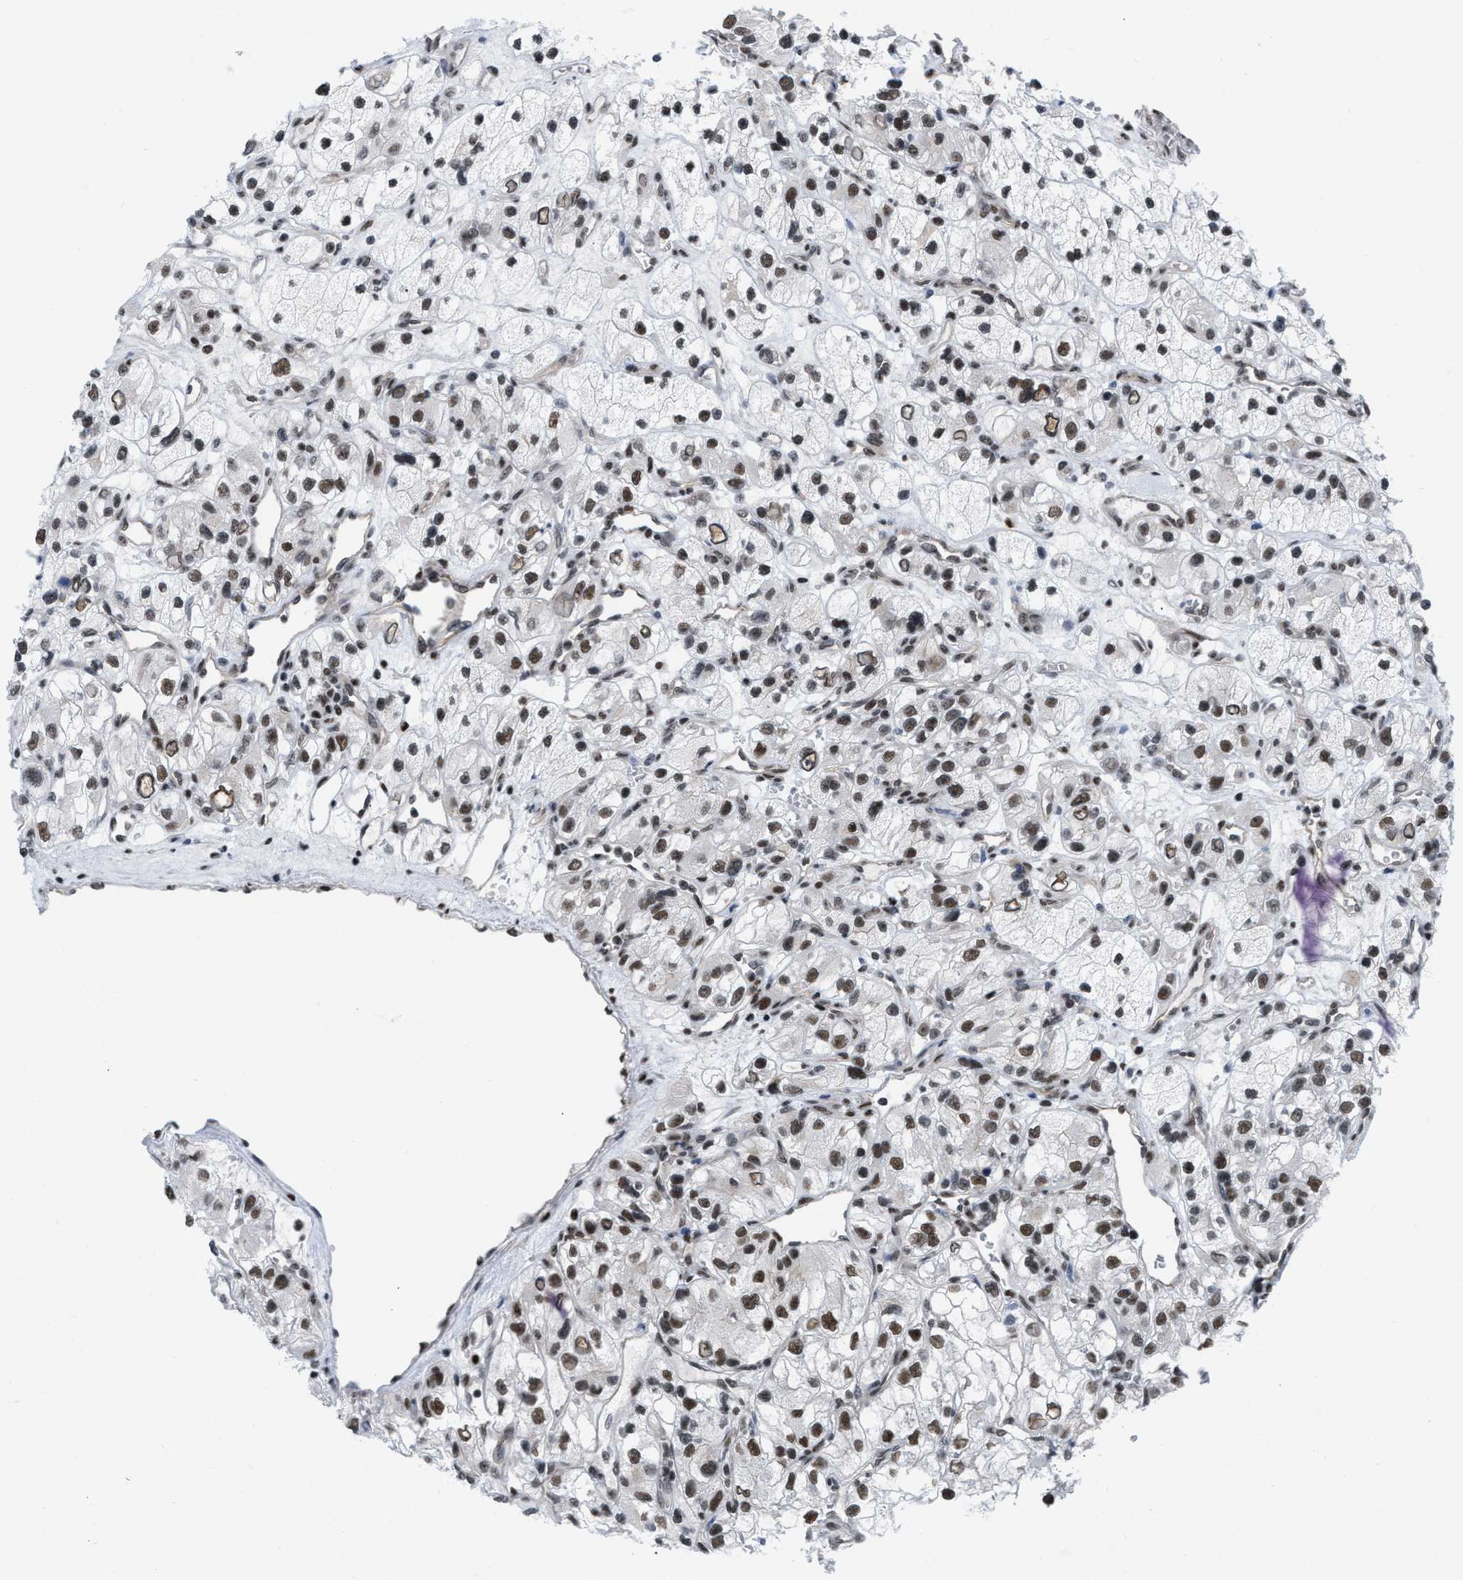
{"staining": {"intensity": "moderate", "quantity": ">75%", "location": "nuclear"}, "tissue": "renal cancer", "cell_type": "Tumor cells", "image_type": "cancer", "snomed": [{"axis": "morphology", "description": "Adenocarcinoma, NOS"}, {"axis": "topography", "description": "Kidney"}], "caption": "Immunohistochemistry (IHC) (DAB) staining of adenocarcinoma (renal) shows moderate nuclear protein positivity in about >75% of tumor cells. (DAB = brown stain, brightfield microscopy at high magnification).", "gene": "MIER1", "patient": {"sex": "female", "age": 57}}